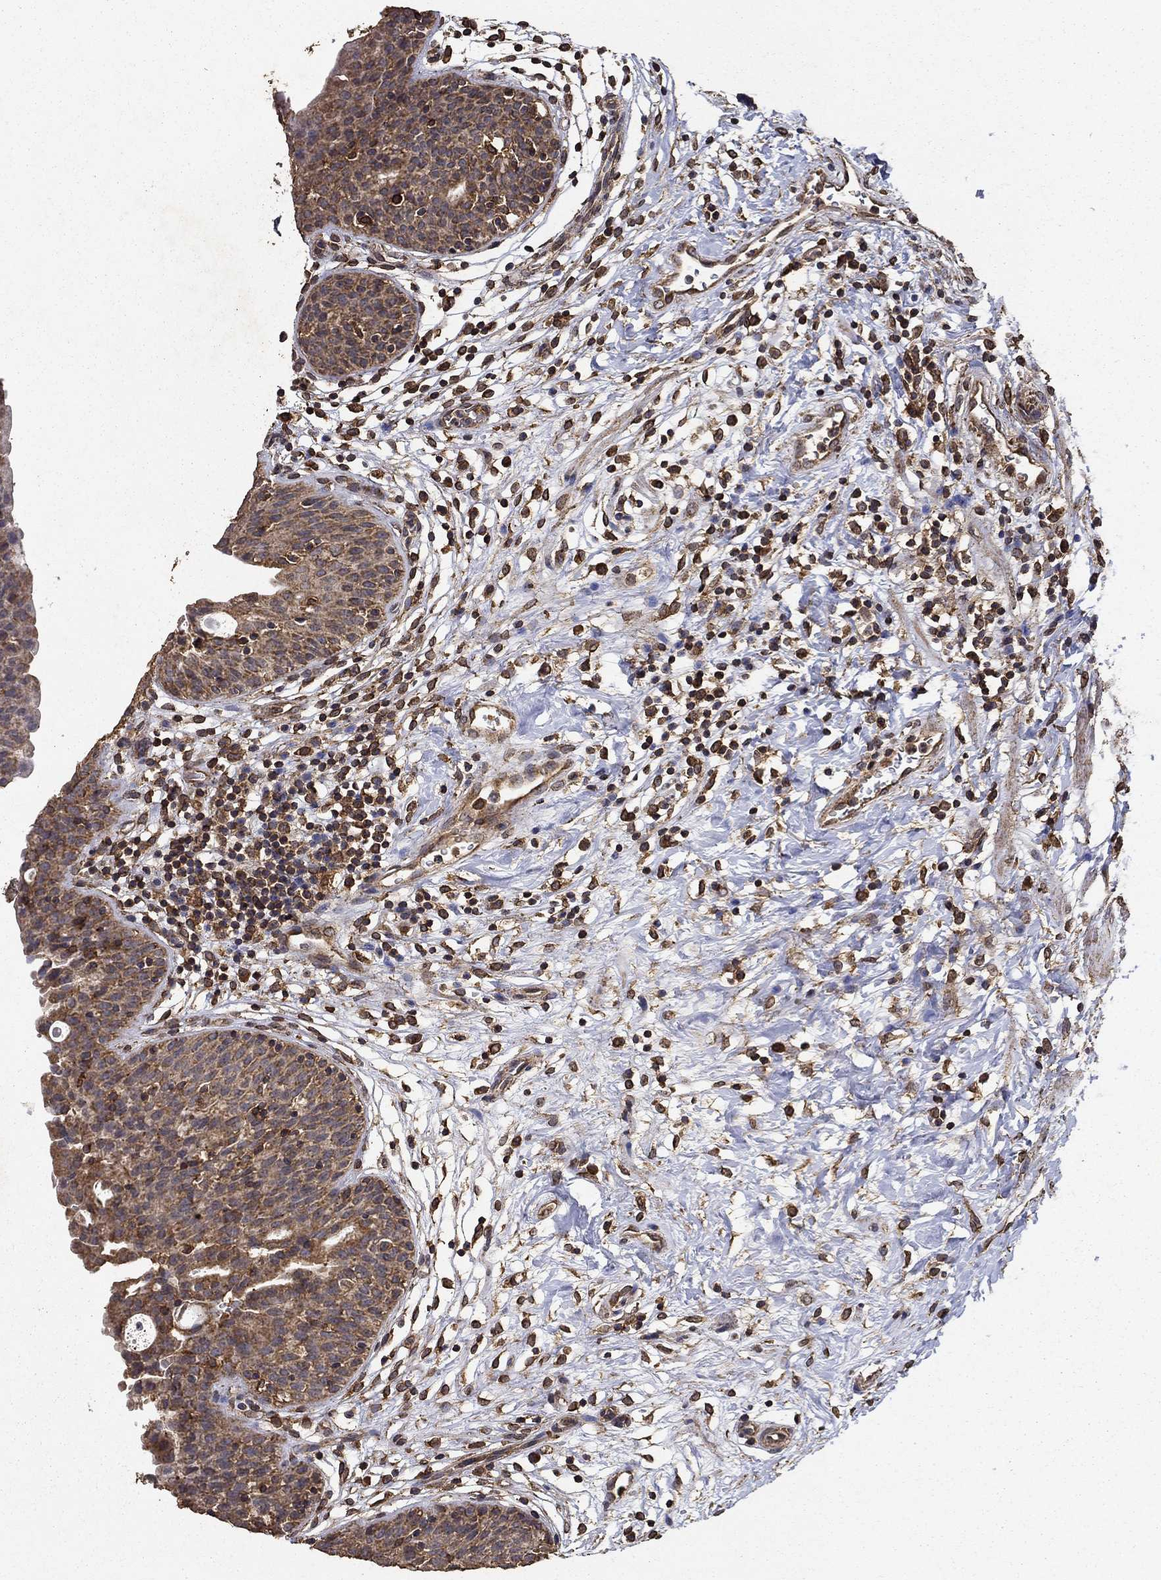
{"staining": {"intensity": "moderate", "quantity": ">75%", "location": "cytoplasmic/membranous"}, "tissue": "urinary bladder", "cell_type": "Urothelial cells", "image_type": "normal", "snomed": [{"axis": "morphology", "description": "Normal tissue, NOS"}, {"axis": "topography", "description": "Urinary bladder"}], "caption": "Urothelial cells display medium levels of moderate cytoplasmic/membranous positivity in approximately >75% of cells in unremarkable human urinary bladder.", "gene": "IFRD1", "patient": {"sex": "male", "age": 37}}